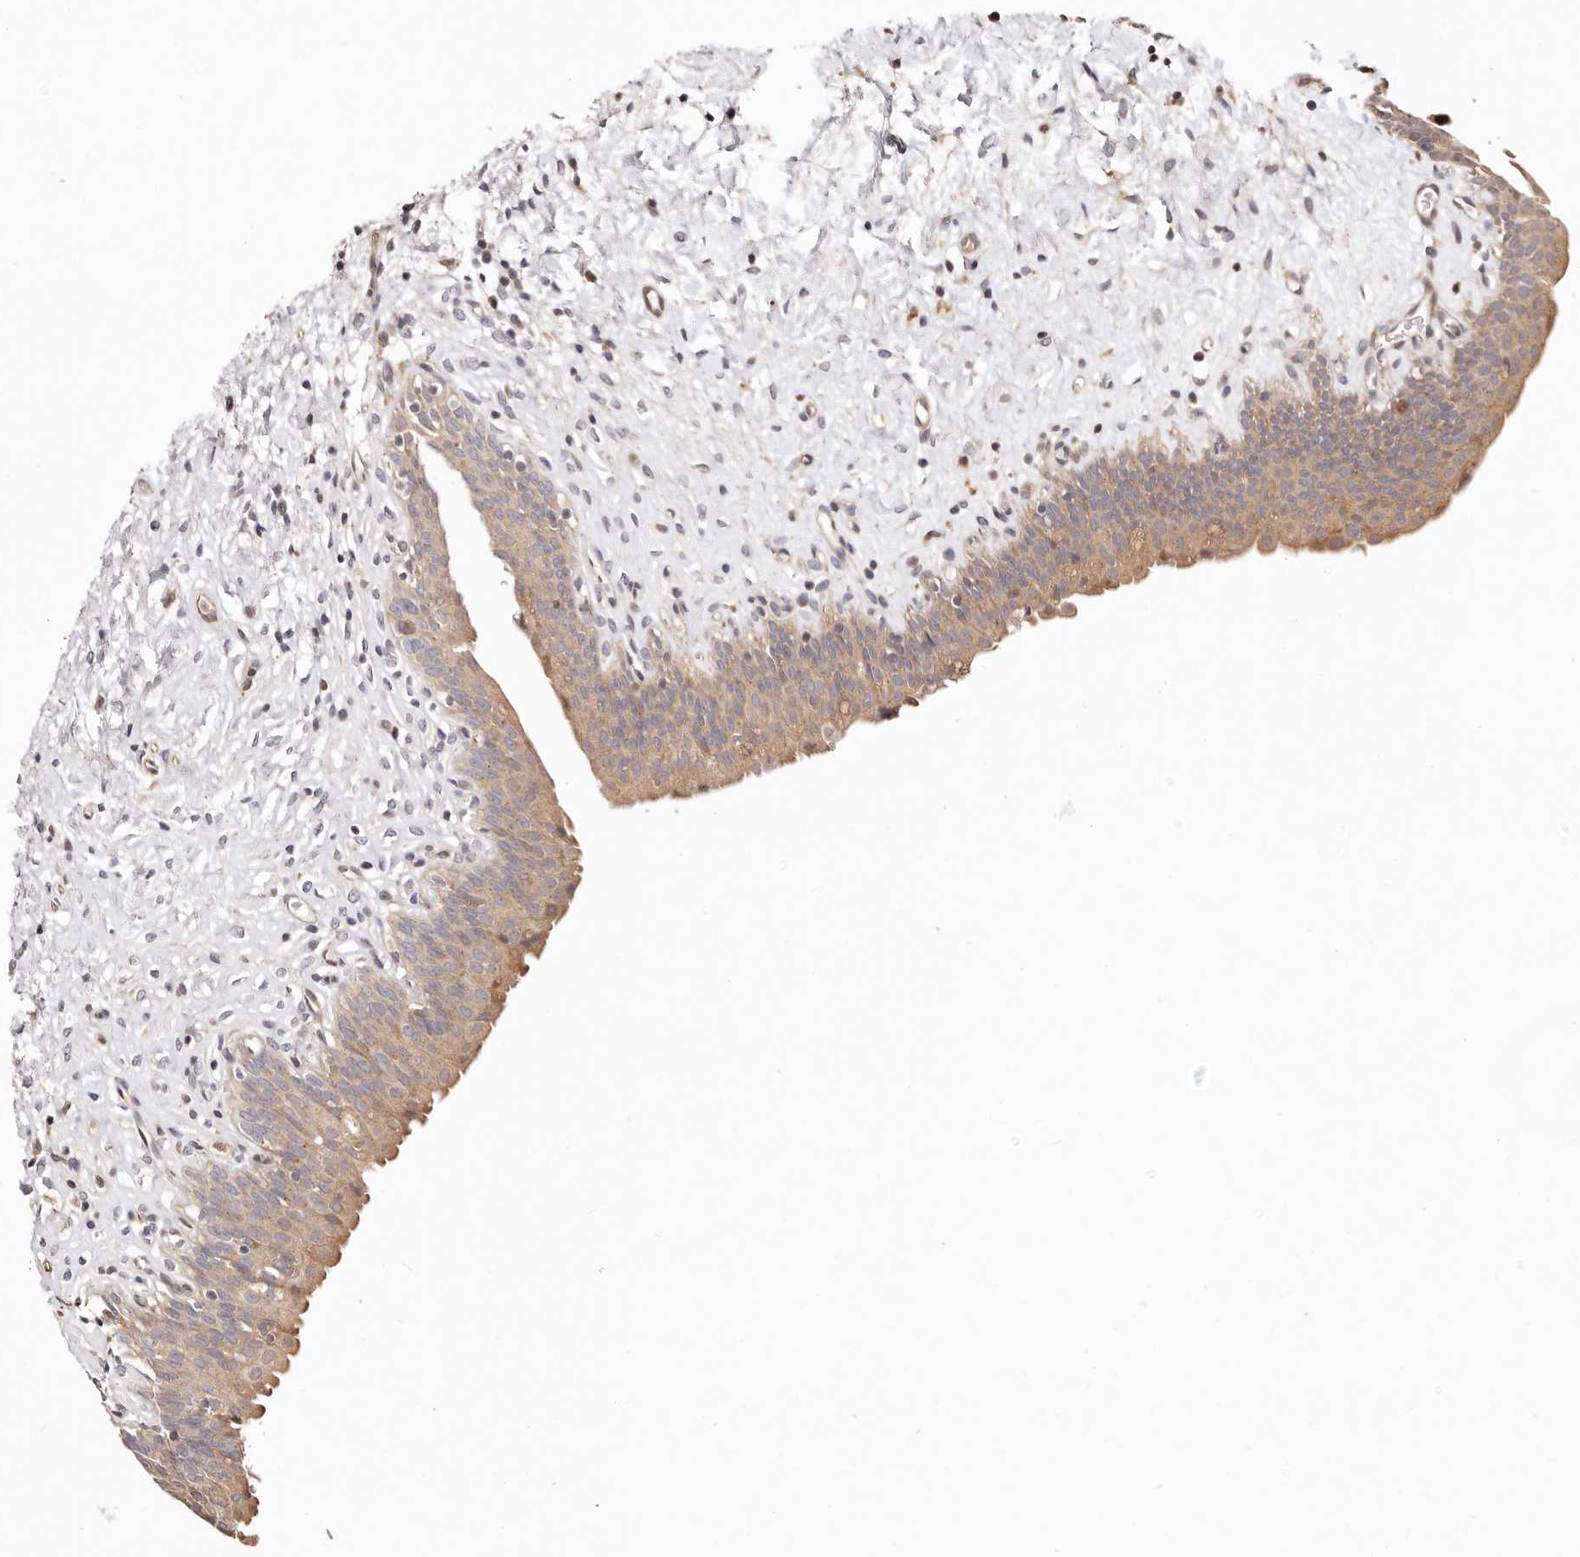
{"staining": {"intensity": "moderate", "quantity": ">75%", "location": "cytoplasmic/membranous"}, "tissue": "urinary bladder", "cell_type": "Urothelial cells", "image_type": "normal", "snomed": [{"axis": "morphology", "description": "Normal tissue, NOS"}, {"axis": "topography", "description": "Urinary bladder"}], "caption": "Immunohistochemistry (IHC) micrograph of normal urinary bladder stained for a protein (brown), which reveals medium levels of moderate cytoplasmic/membranous staining in about >75% of urothelial cells.", "gene": "MAPK1", "patient": {"sex": "male", "age": 83}}